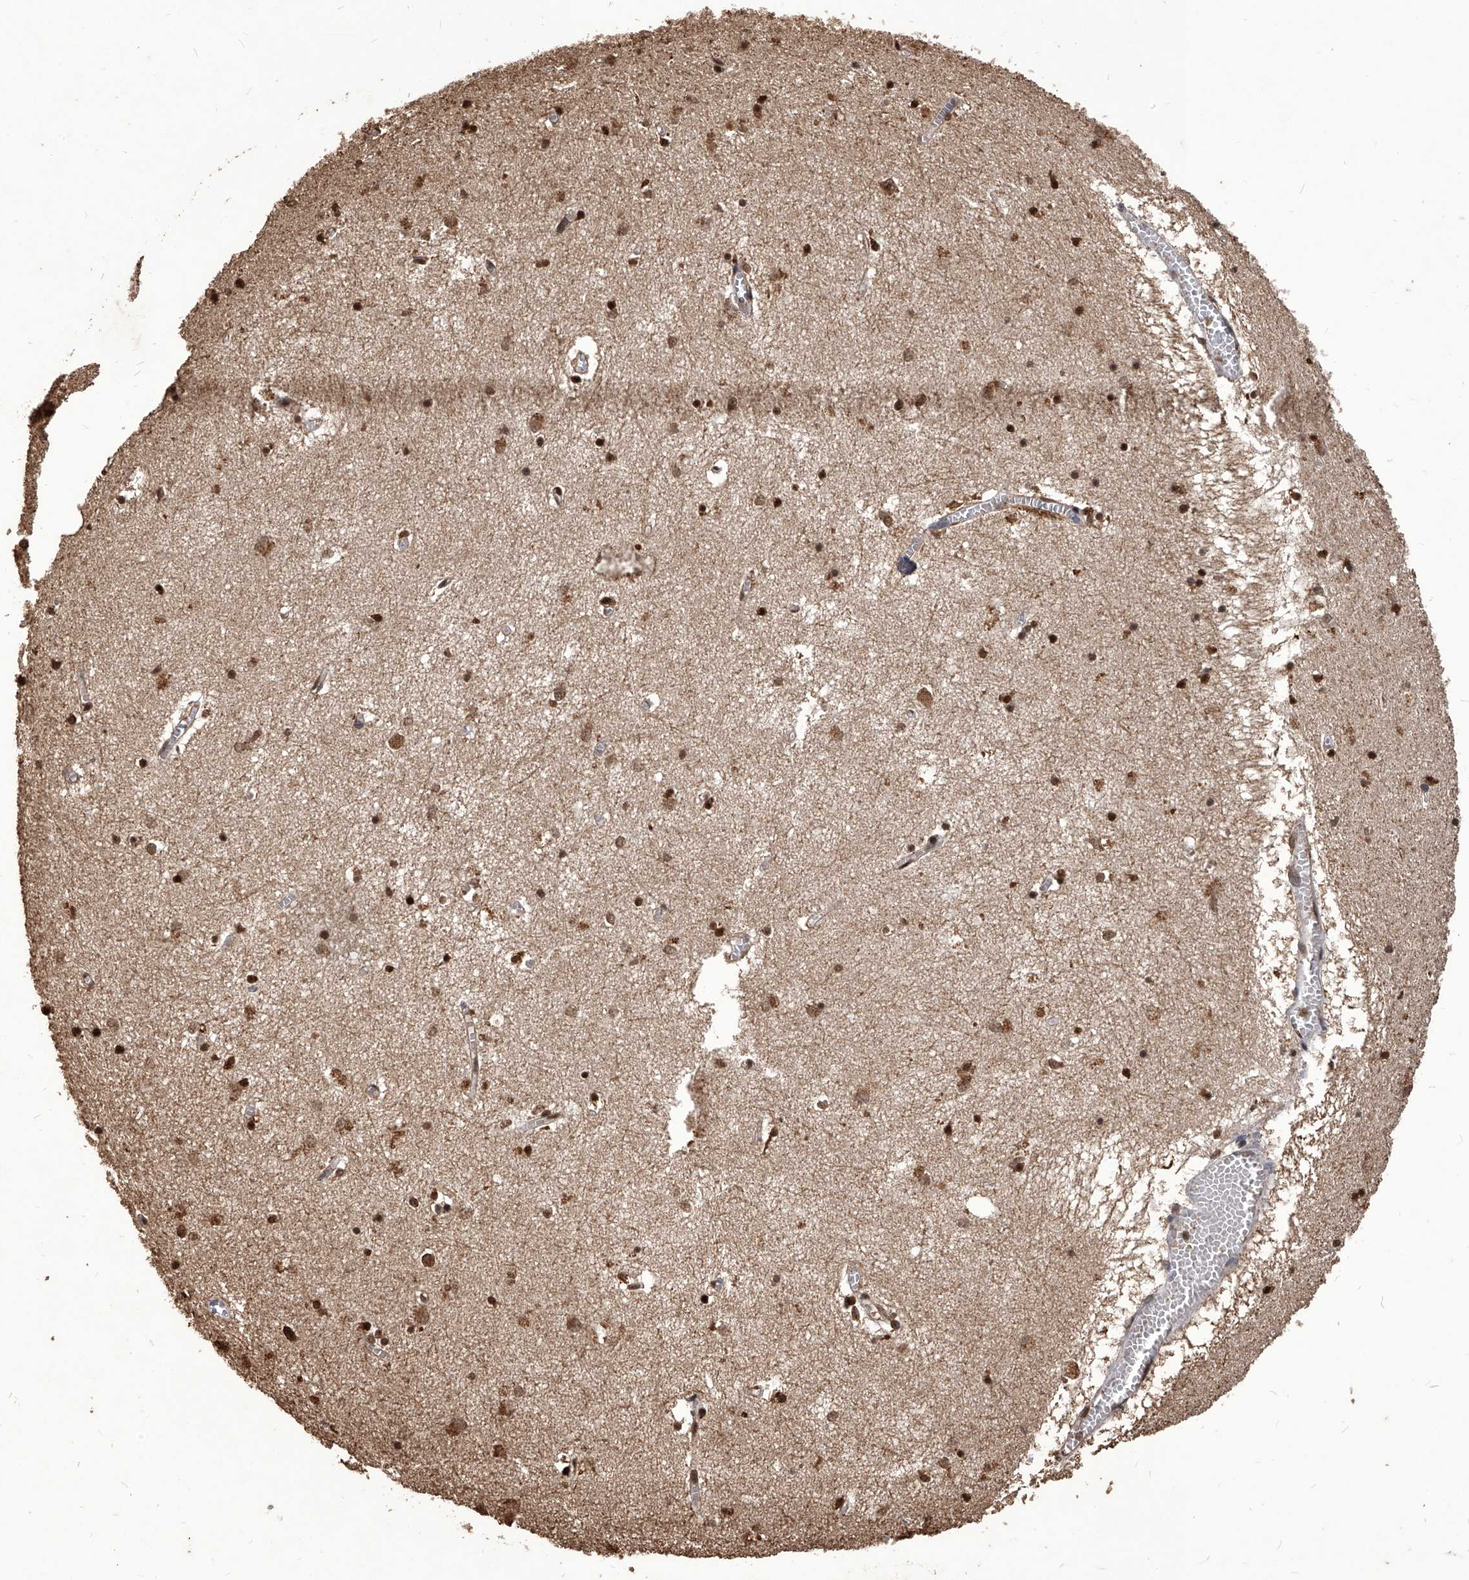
{"staining": {"intensity": "strong", "quantity": "25%-75%", "location": "cytoplasmic/membranous,nuclear"}, "tissue": "hippocampus", "cell_type": "Glial cells", "image_type": "normal", "snomed": [{"axis": "morphology", "description": "Normal tissue, NOS"}, {"axis": "topography", "description": "Hippocampus"}], "caption": "DAB (3,3'-diaminobenzidine) immunohistochemical staining of unremarkable human hippocampus displays strong cytoplasmic/membranous,nuclear protein expression in approximately 25%-75% of glial cells.", "gene": "FBXL4", "patient": {"sex": "male", "age": 70}}